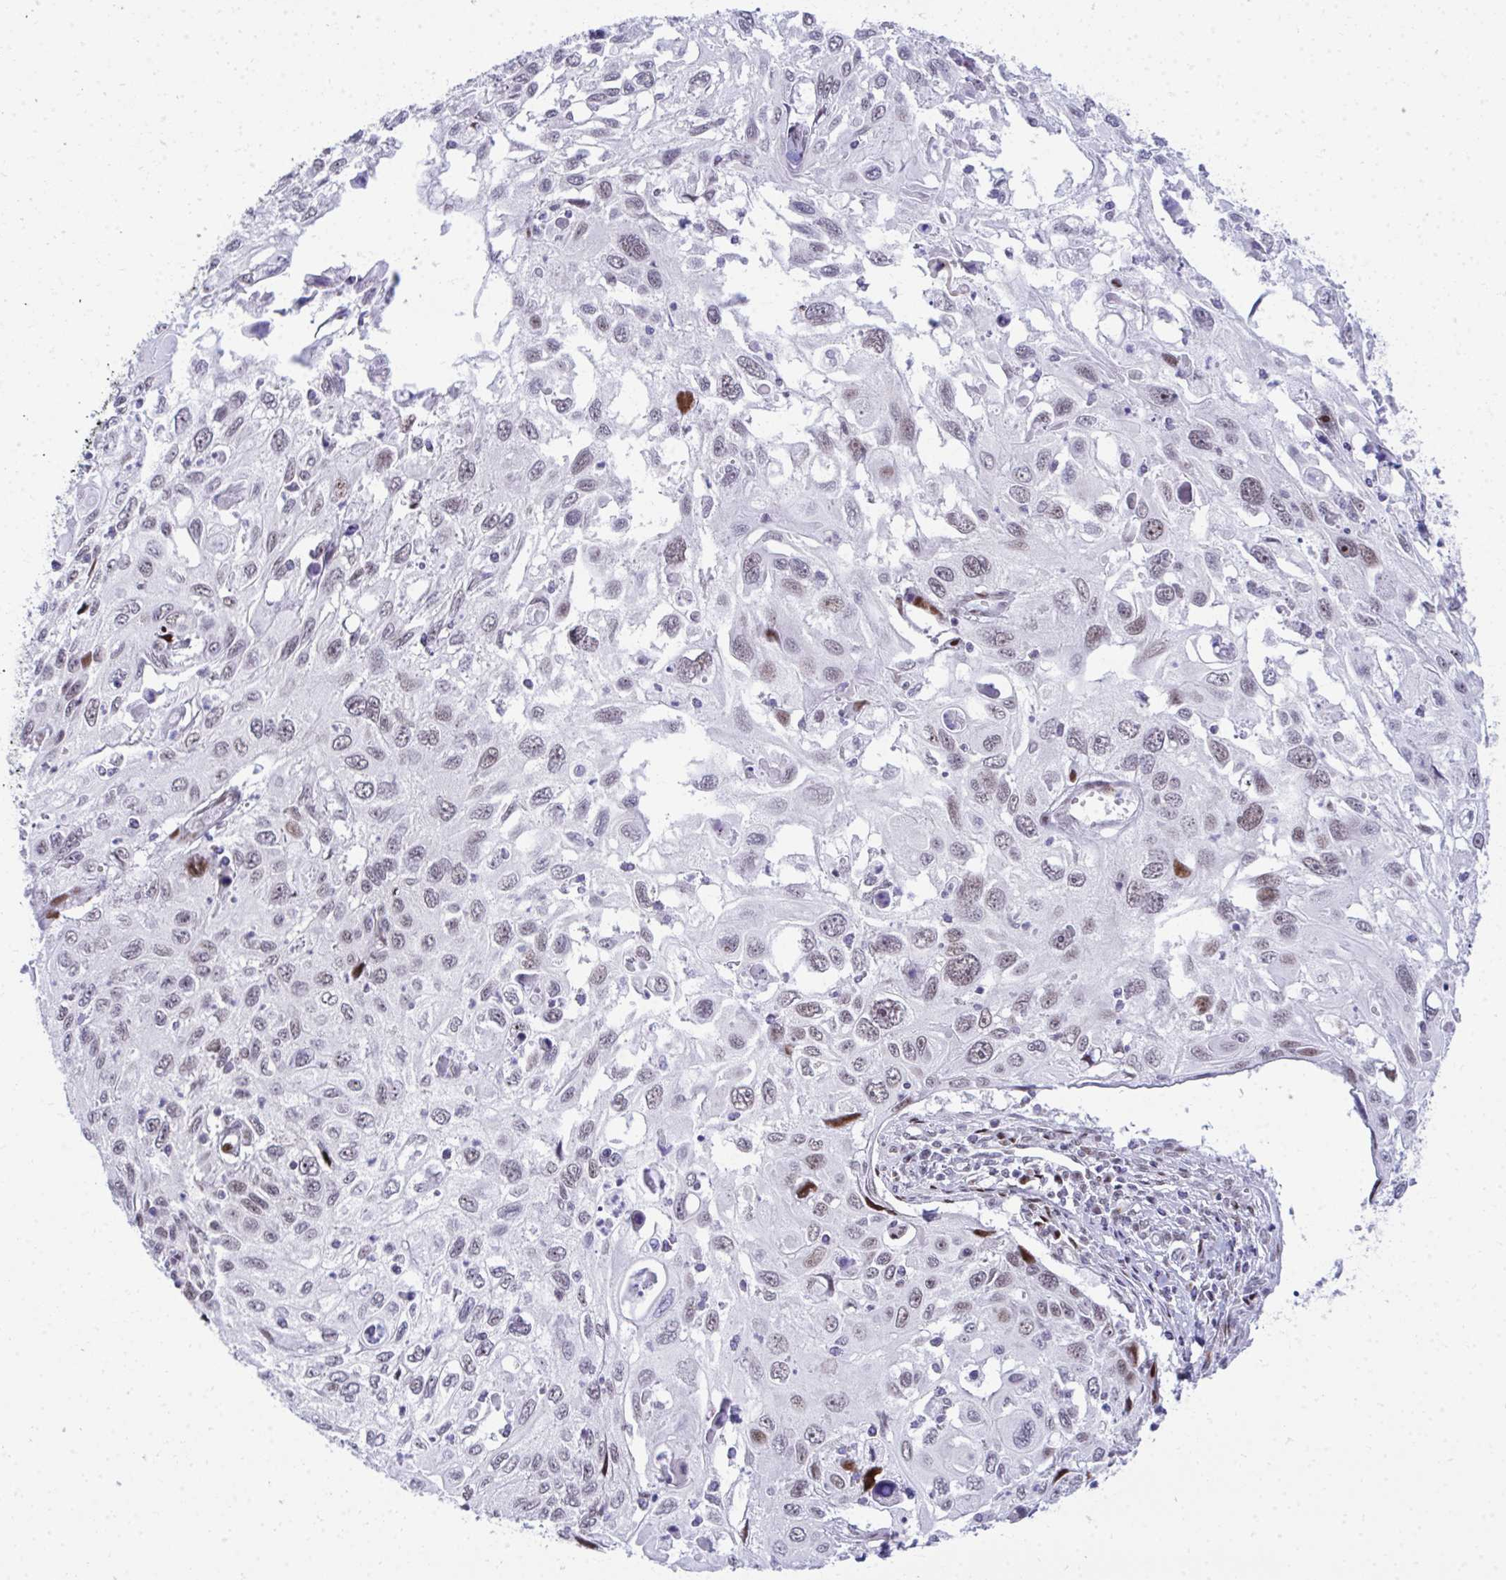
{"staining": {"intensity": "moderate", "quantity": ">75%", "location": "nuclear"}, "tissue": "cervical cancer", "cell_type": "Tumor cells", "image_type": "cancer", "snomed": [{"axis": "morphology", "description": "Squamous cell carcinoma, NOS"}, {"axis": "topography", "description": "Cervix"}], "caption": "Human cervical squamous cell carcinoma stained for a protein (brown) exhibits moderate nuclear positive staining in about >75% of tumor cells.", "gene": "GLDN", "patient": {"sex": "female", "age": 70}}